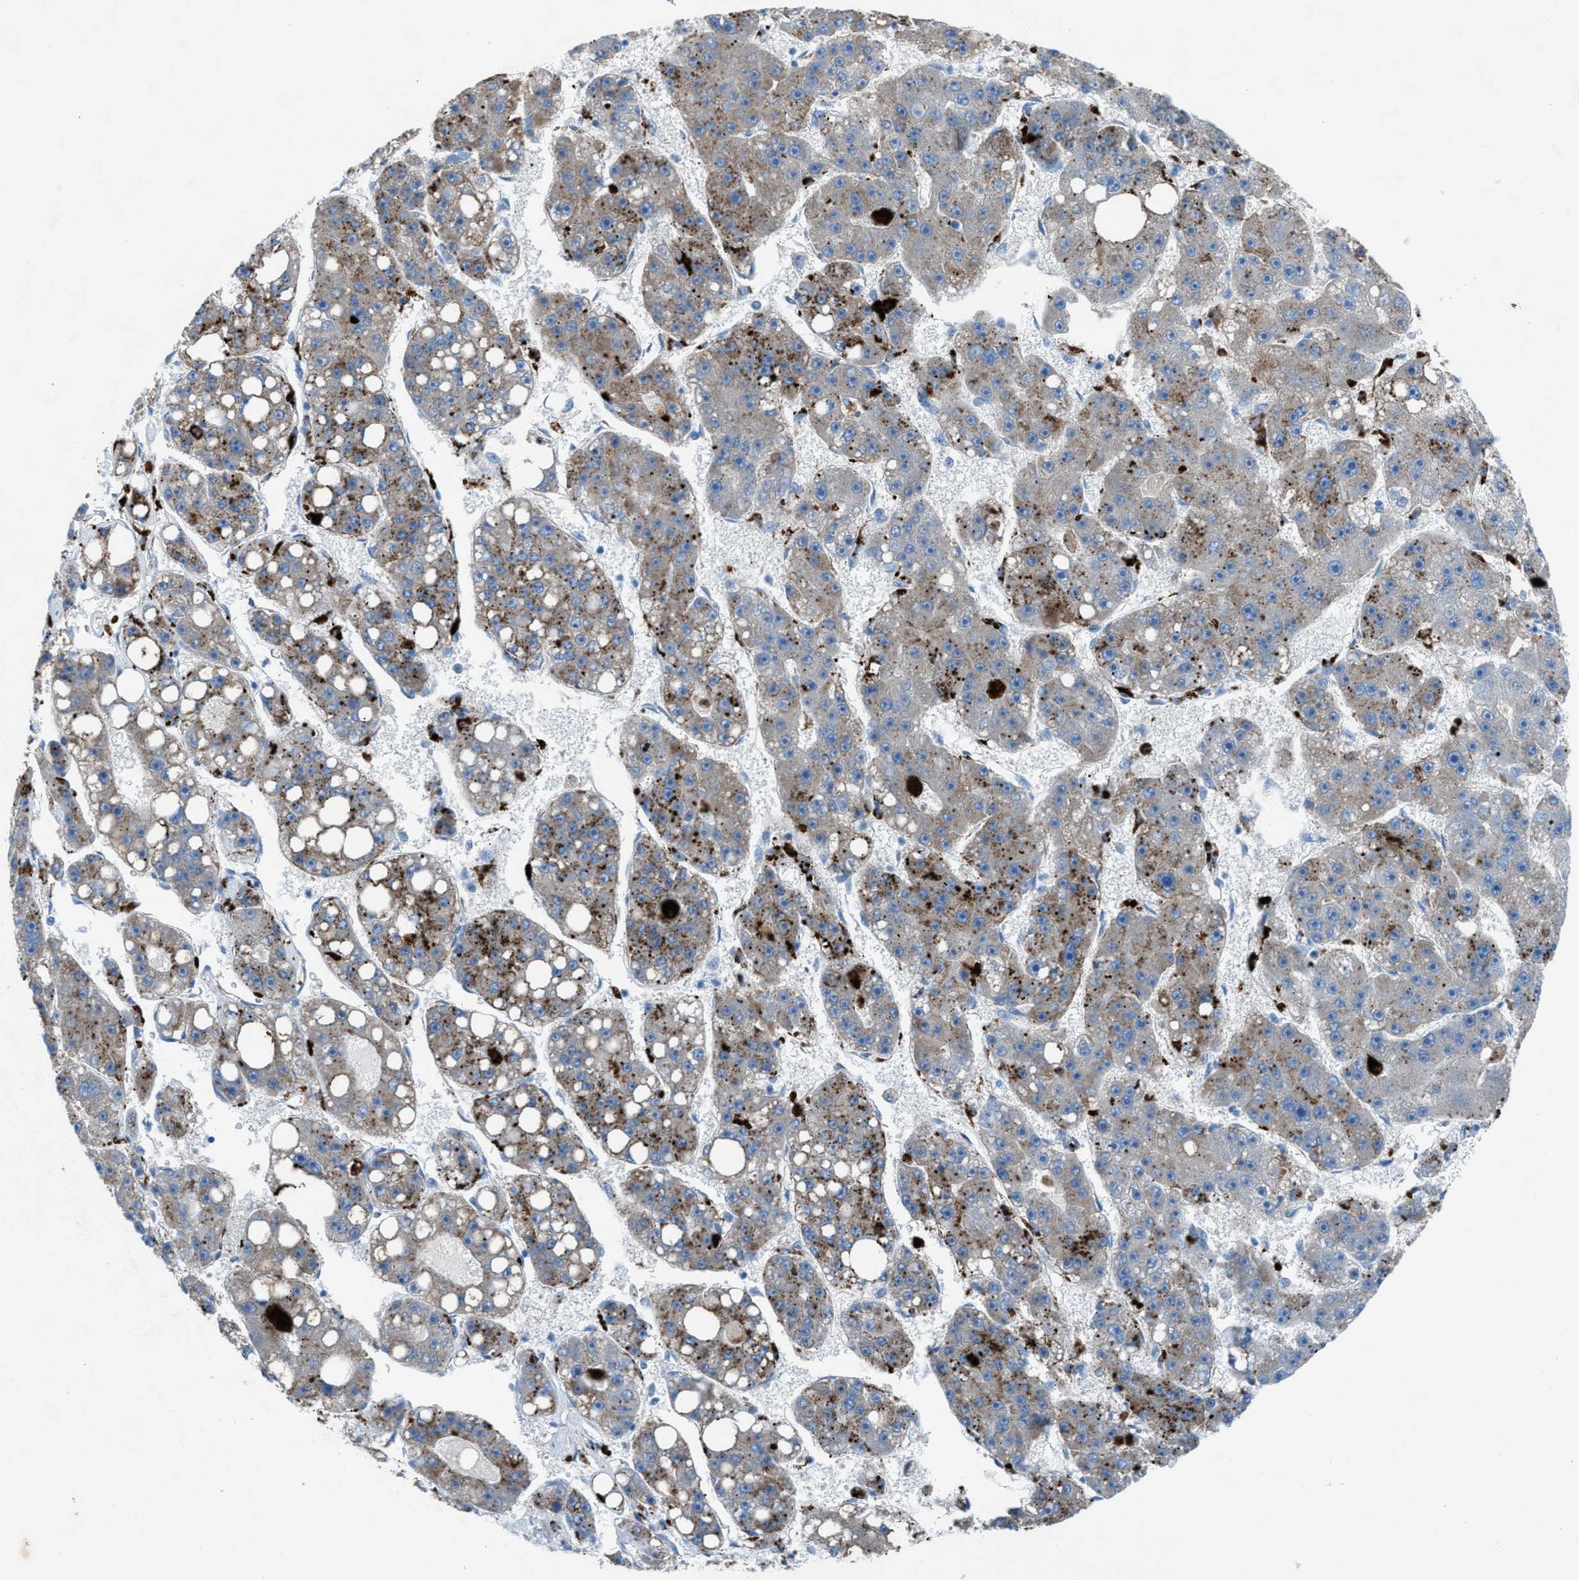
{"staining": {"intensity": "moderate", "quantity": "25%-75%", "location": "cytoplasmic/membranous"}, "tissue": "liver cancer", "cell_type": "Tumor cells", "image_type": "cancer", "snomed": [{"axis": "morphology", "description": "Carcinoma, Hepatocellular, NOS"}, {"axis": "topography", "description": "Liver"}], "caption": "Immunohistochemical staining of human liver cancer (hepatocellular carcinoma) reveals medium levels of moderate cytoplasmic/membranous staining in approximately 25%-75% of tumor cells. The staining was performed using DAB to visualize the protein expression in brown, while the nuclei were stained in blue with hematoxylin (Magnification: 20x).", "gene": "CD1B", "patient": {"sex": "female", "age": 61}}